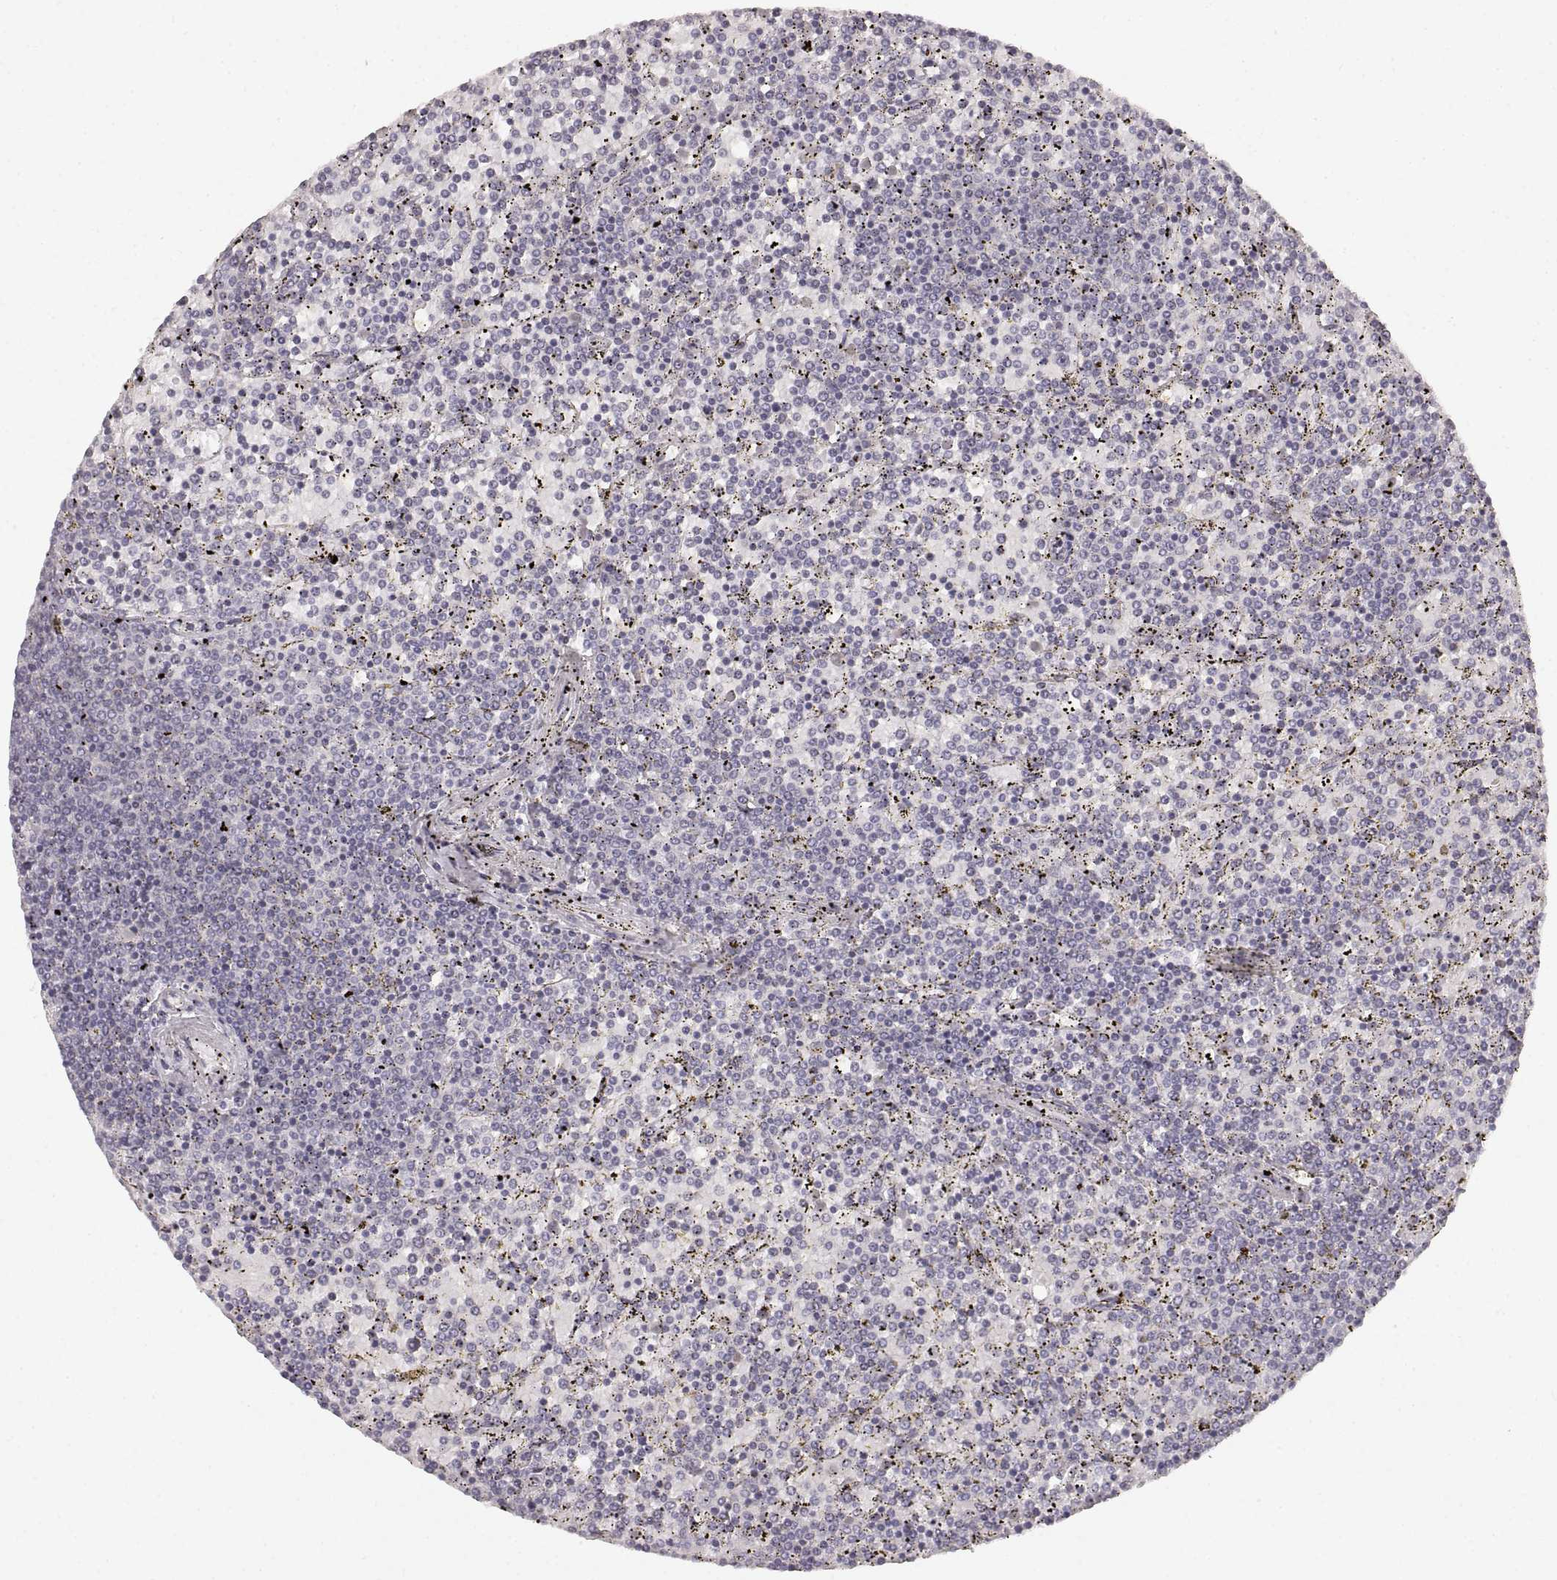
{"staining": {"intensity": "negative", "quantity": "none", "location": "none"}, "tissue": "lymphoma", "cell_type": "Tumor cells", "image_type": "cancer", "snomed": [{"axis": "morphology", "description": "Malignant lymphoma, non-Hodgkin's type, Low grade"}, {"axis": "topography", "description": "Spleen"}], "caption": "A high-resolution photomicrograph shows IHC staining of lymphoma, which shows no significant expression in tumor cells. Brightfield microscopy of IHC stained with DAB (brown) and hematoxylin (blue), captured at high magnification.", "gene": "RUNDC3A", "patient": {"sex": "female", "age": 77}}